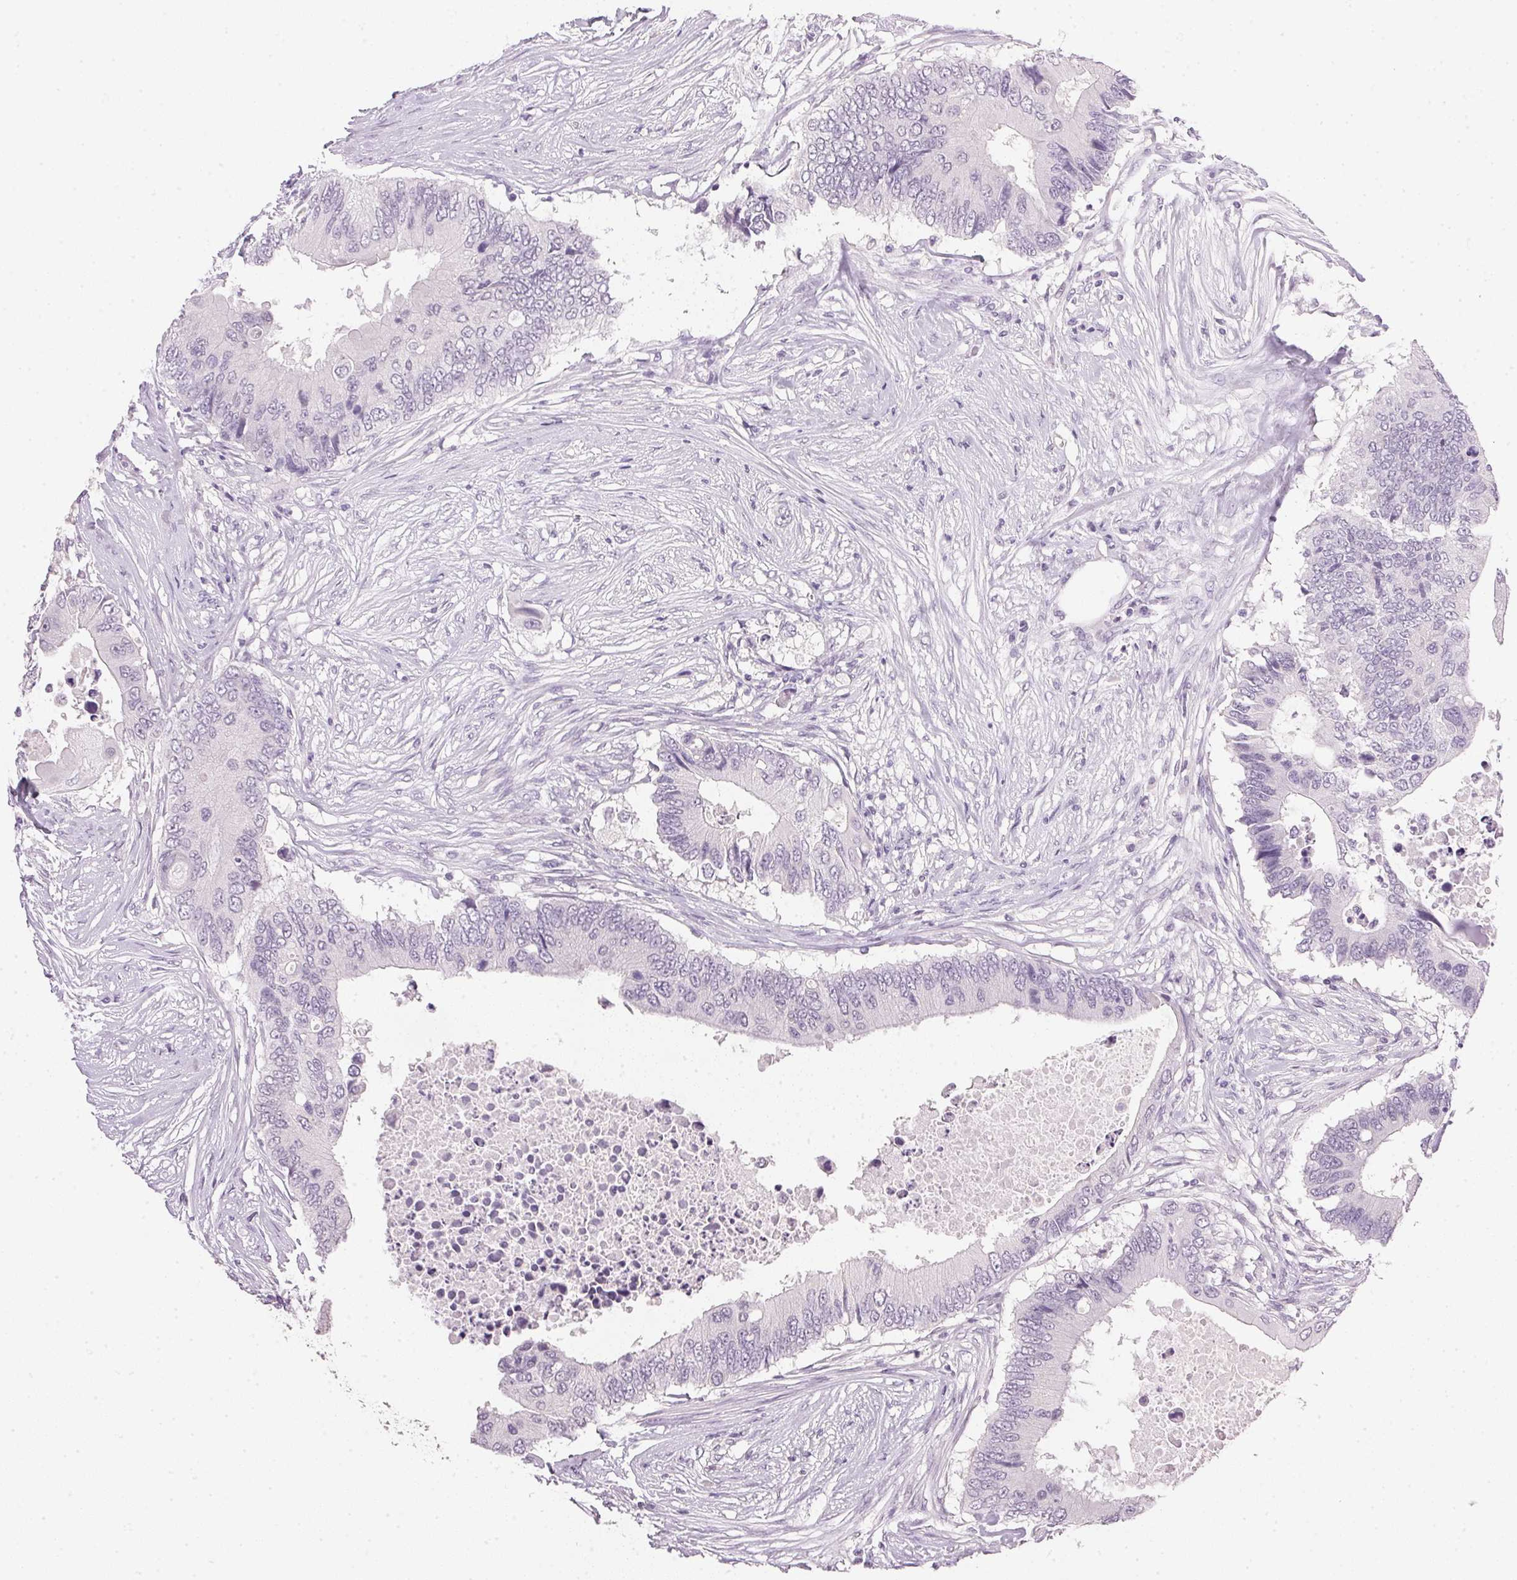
{"staining": {"intensity": "negative", "quantity": "none", "location": "none"}, "tissue": "colorectal cancer", "cell_type": "Tumor cells", "image_type": "cancer", "snomed": [{"axis": "morphology", "description": "Adenocarcinoma, NOS"}, {"axis": "topography", "description": "Colon"}], "caption": "The image demonstrates no significant staining in tumor cells of adenocarcinoma (colorectal). Nuclei are stained in blue.", "gene": "IGFBP1", "patient": {"sex": "male", "age": 71}}